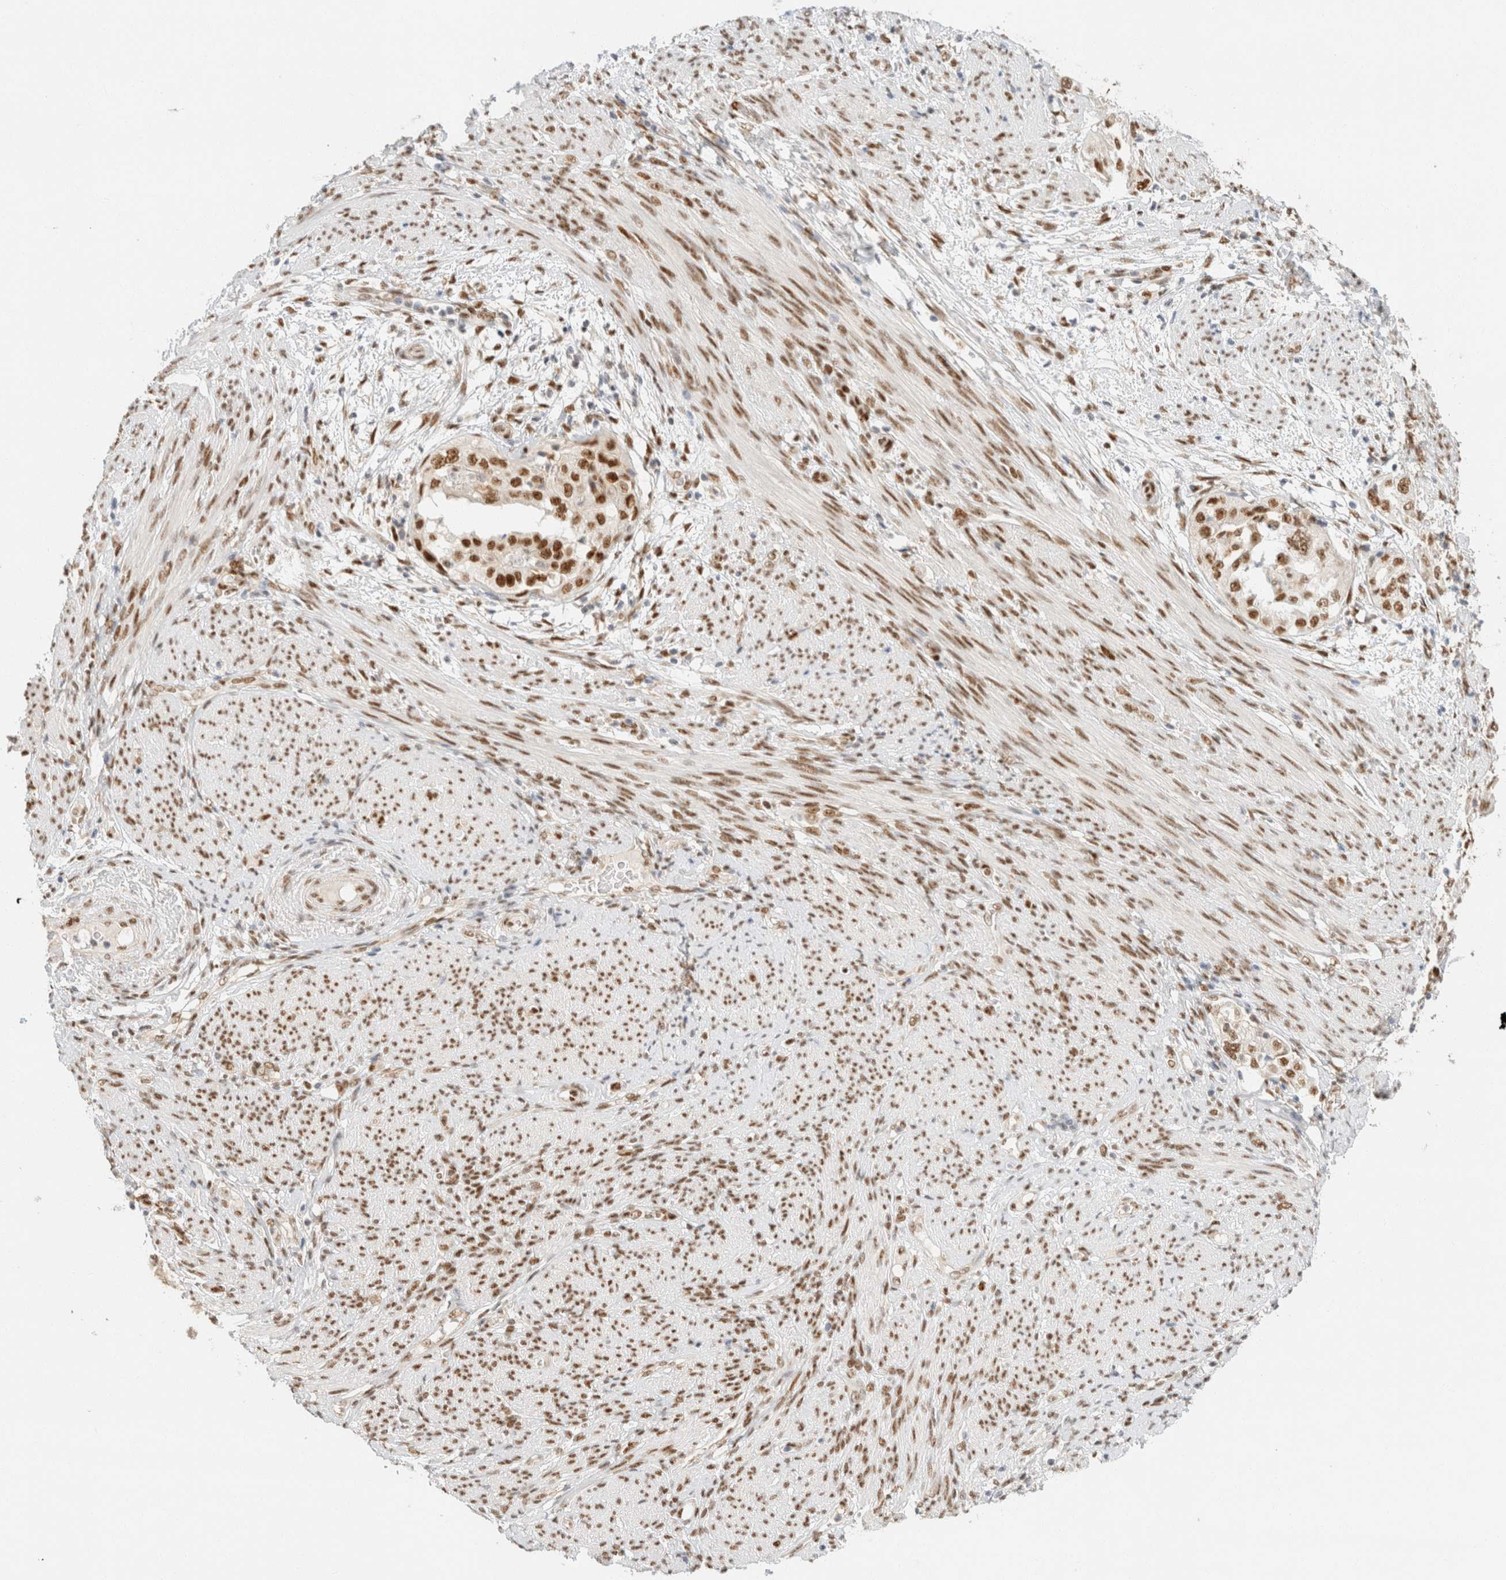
{"staining": {"intensity": "strong", "quantity": ">75%", "location": "nuclear"}, "tissue": "endometrial cancer", "cell_type": "Tumor cells", "image_type": "cancer", "snomed": [{"axis": "morphology", "description": "Adenocarcinoma, NOS"}, {"axis": "topography", "description": "Endometrium"}], "caption": "This micrograph reveals endometrial cancer stained with immunohistochemistry to label a protein in brown. The nuclear of tumor cells show strong positivity for the protein. Nuclei are counter-stained blue.", "gene": "ZNF768", "patient": {"sex": "female", "age": 85}}